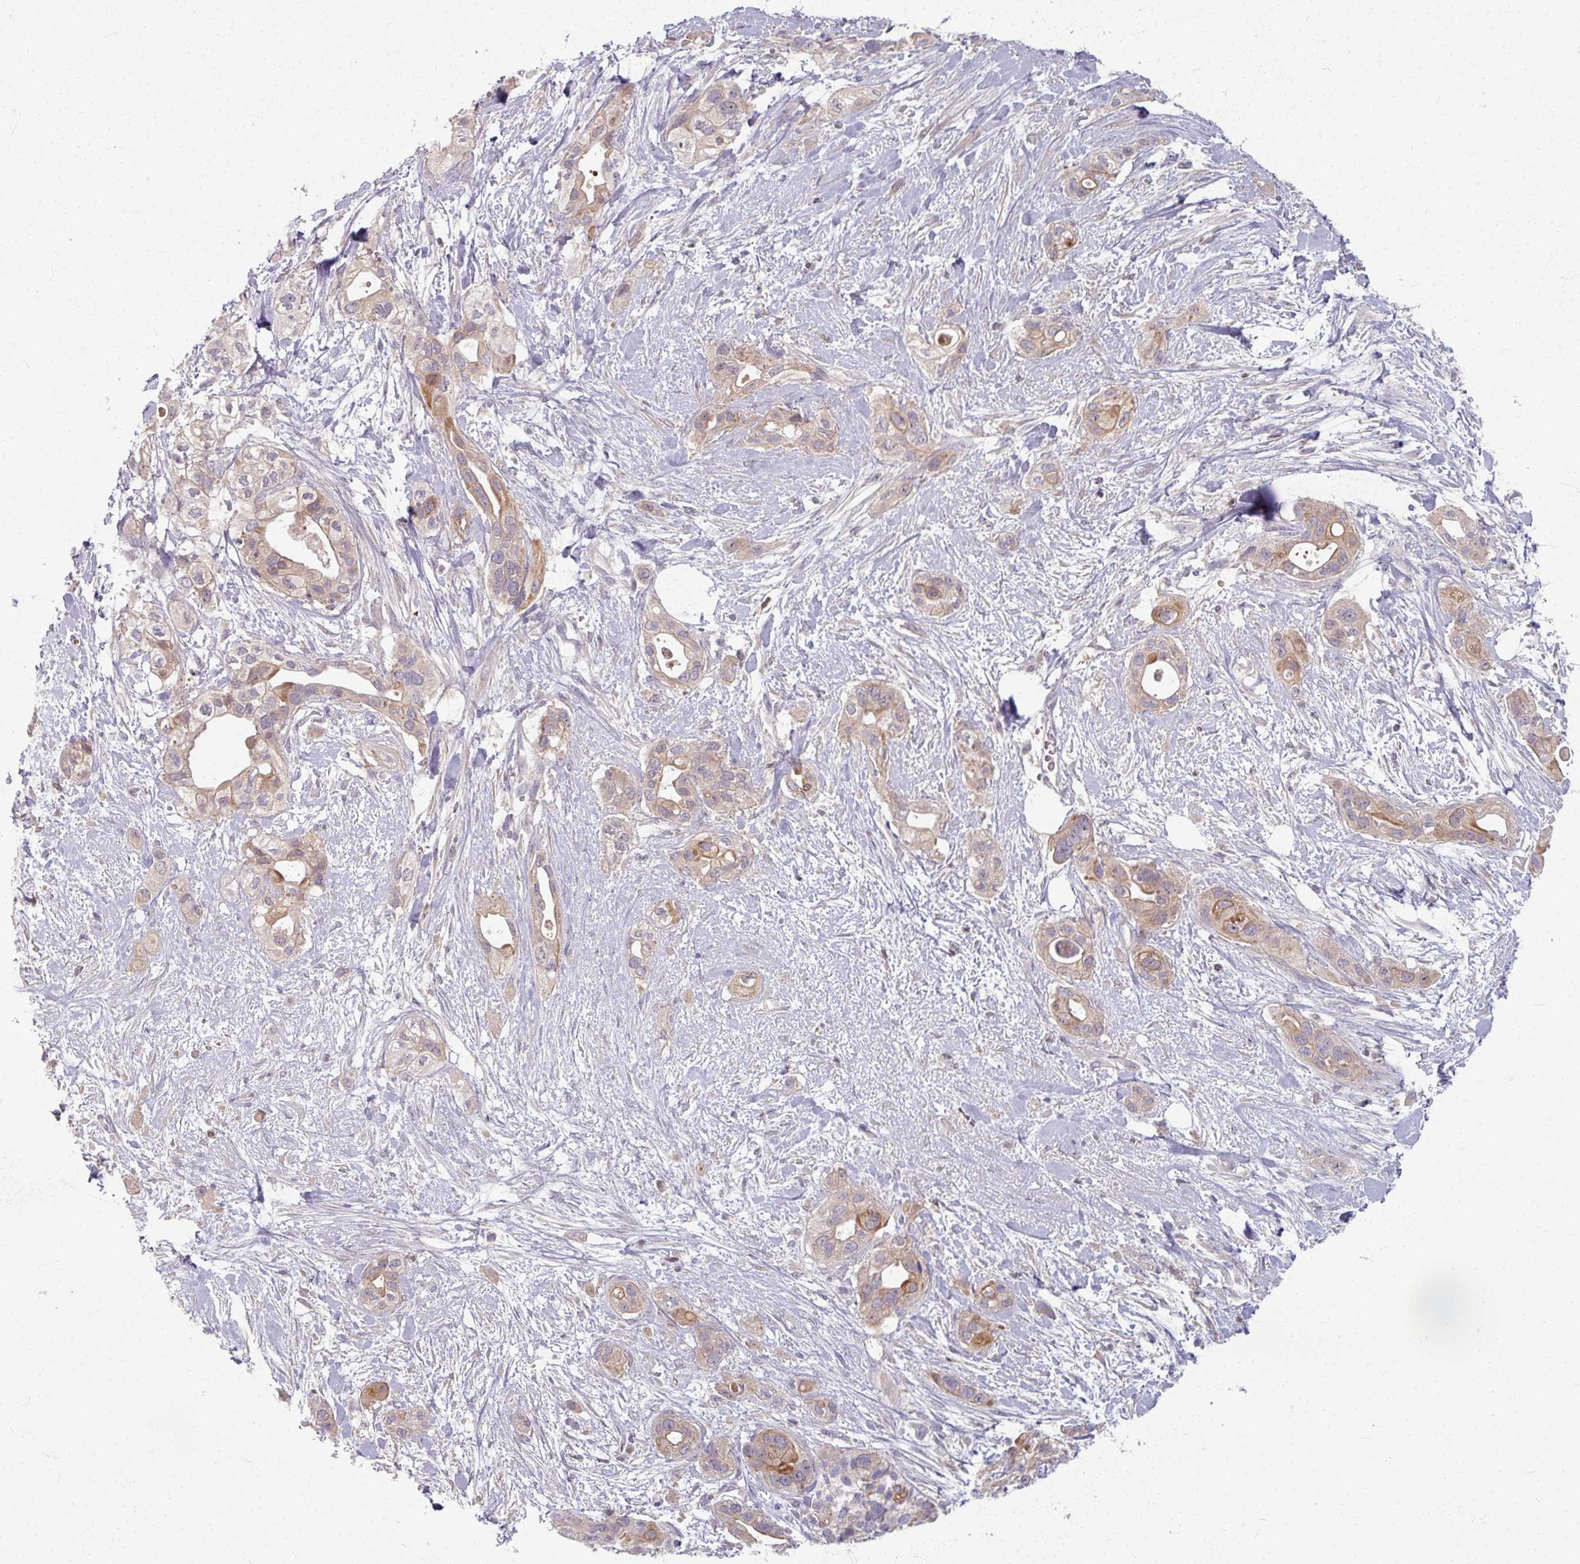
{"staining": {"intensity": "weak", "quantity": "25%-75%", "location": "cytoplasmic/membranous"}, "tissue": "pancreatic cancer", "cell_type": "Tumor cells", "image_type": "cancer", "snomed": [{"axis": "morphology", "description": "Adenocarcinoma, NOS"}, {"axis": "topography", "description": "Pancreas"}], "caption": "Pancreatic cancer stained for a protein (brown) shows weak cytoplasmic/membranous positive positivity in approximately 25%-75% of tumor cells.", "gene": "TTLL7", "patient": {"sex": "male", "age": 44}}